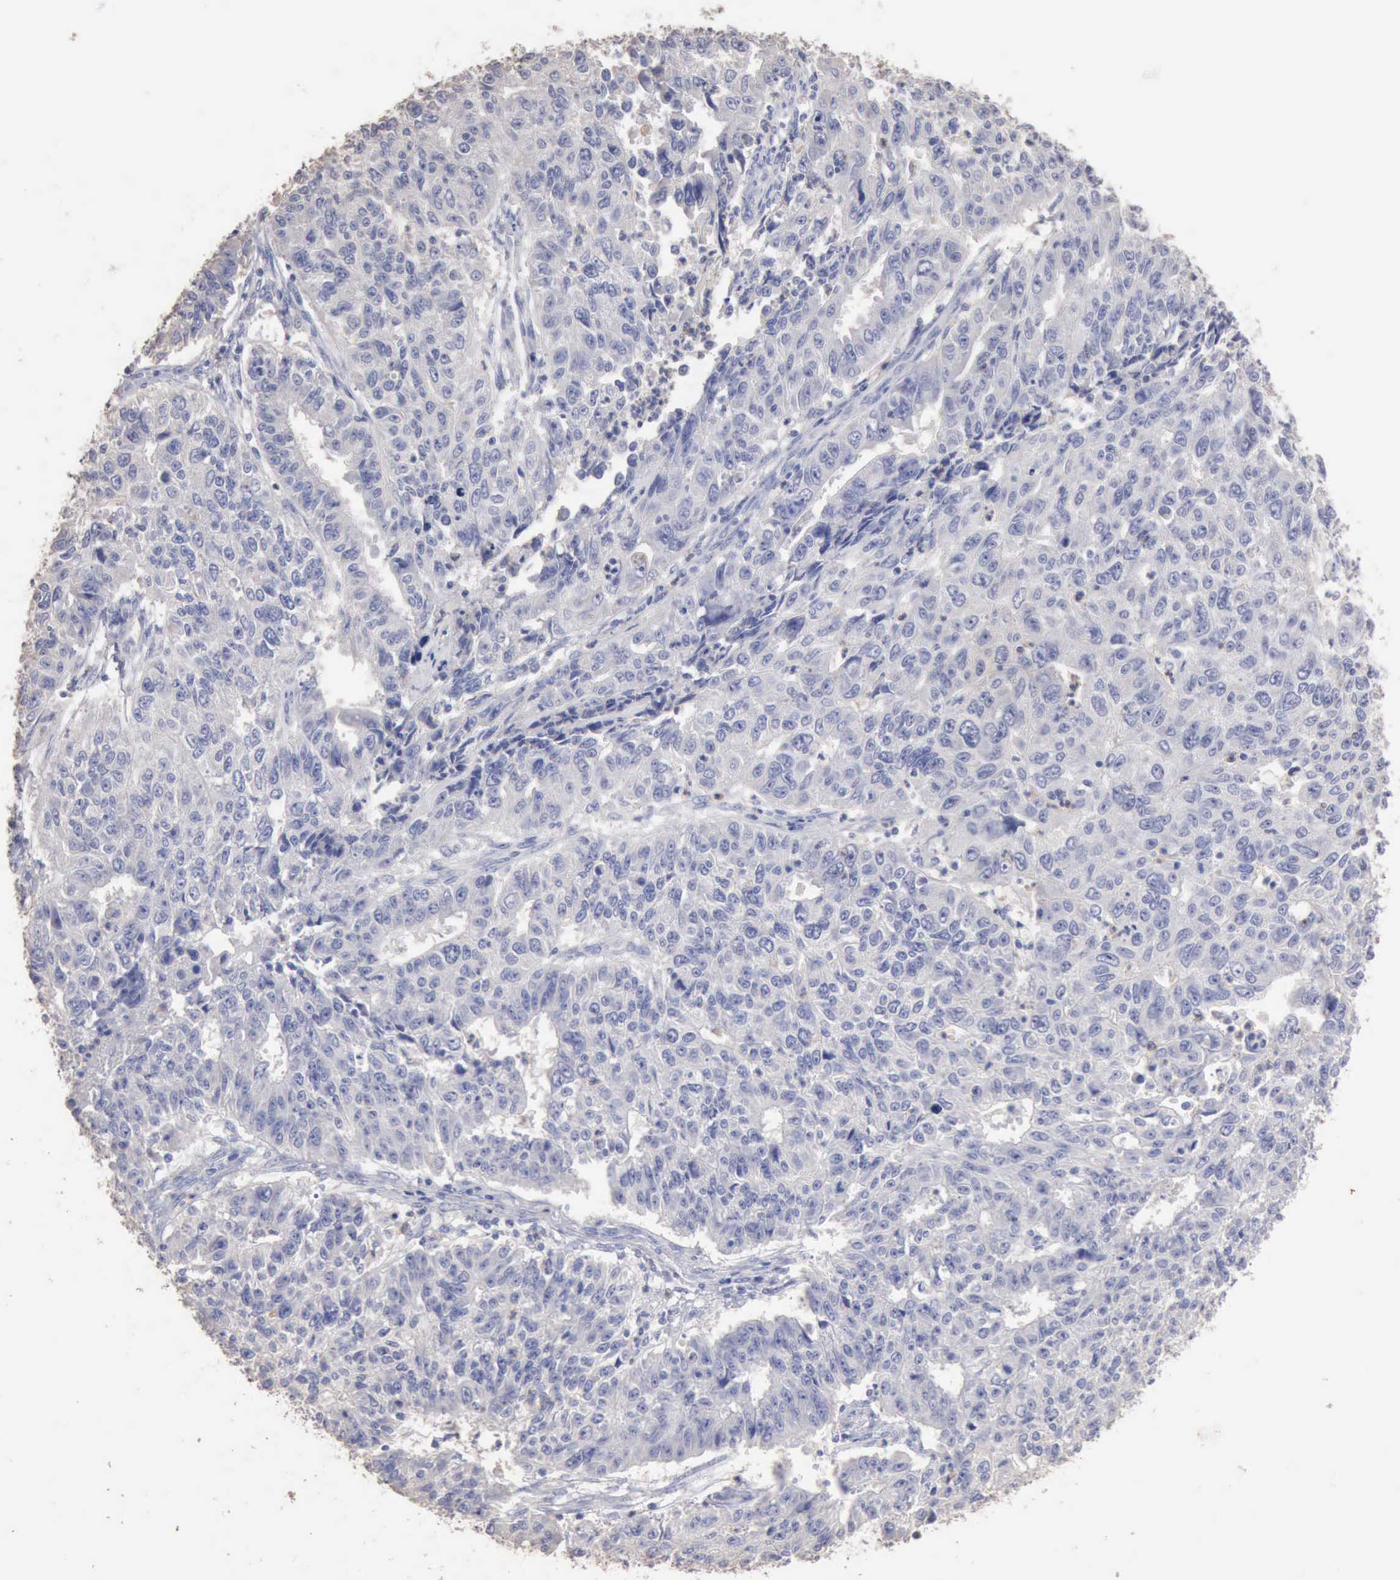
{"staining": {"intensity": "negative", "quantity": "none", "location": "none"}, "tissue": "endometrial cancer", "cell_type": "Tumor cells", "image_type": "cancer", "snomed": [{"axis": "morphology", "description": "Adenocarcinoma, NOS"}, {"axis": "topography", "description": "Endometrium"}], "caption": "Human endometrial cancer (adenocarcinoma) stained for a protein using immunohistochemistry displays no staining in tumor cells.", "gene": "KRT6B", "patient": {"sex": "female", "age": 42}}